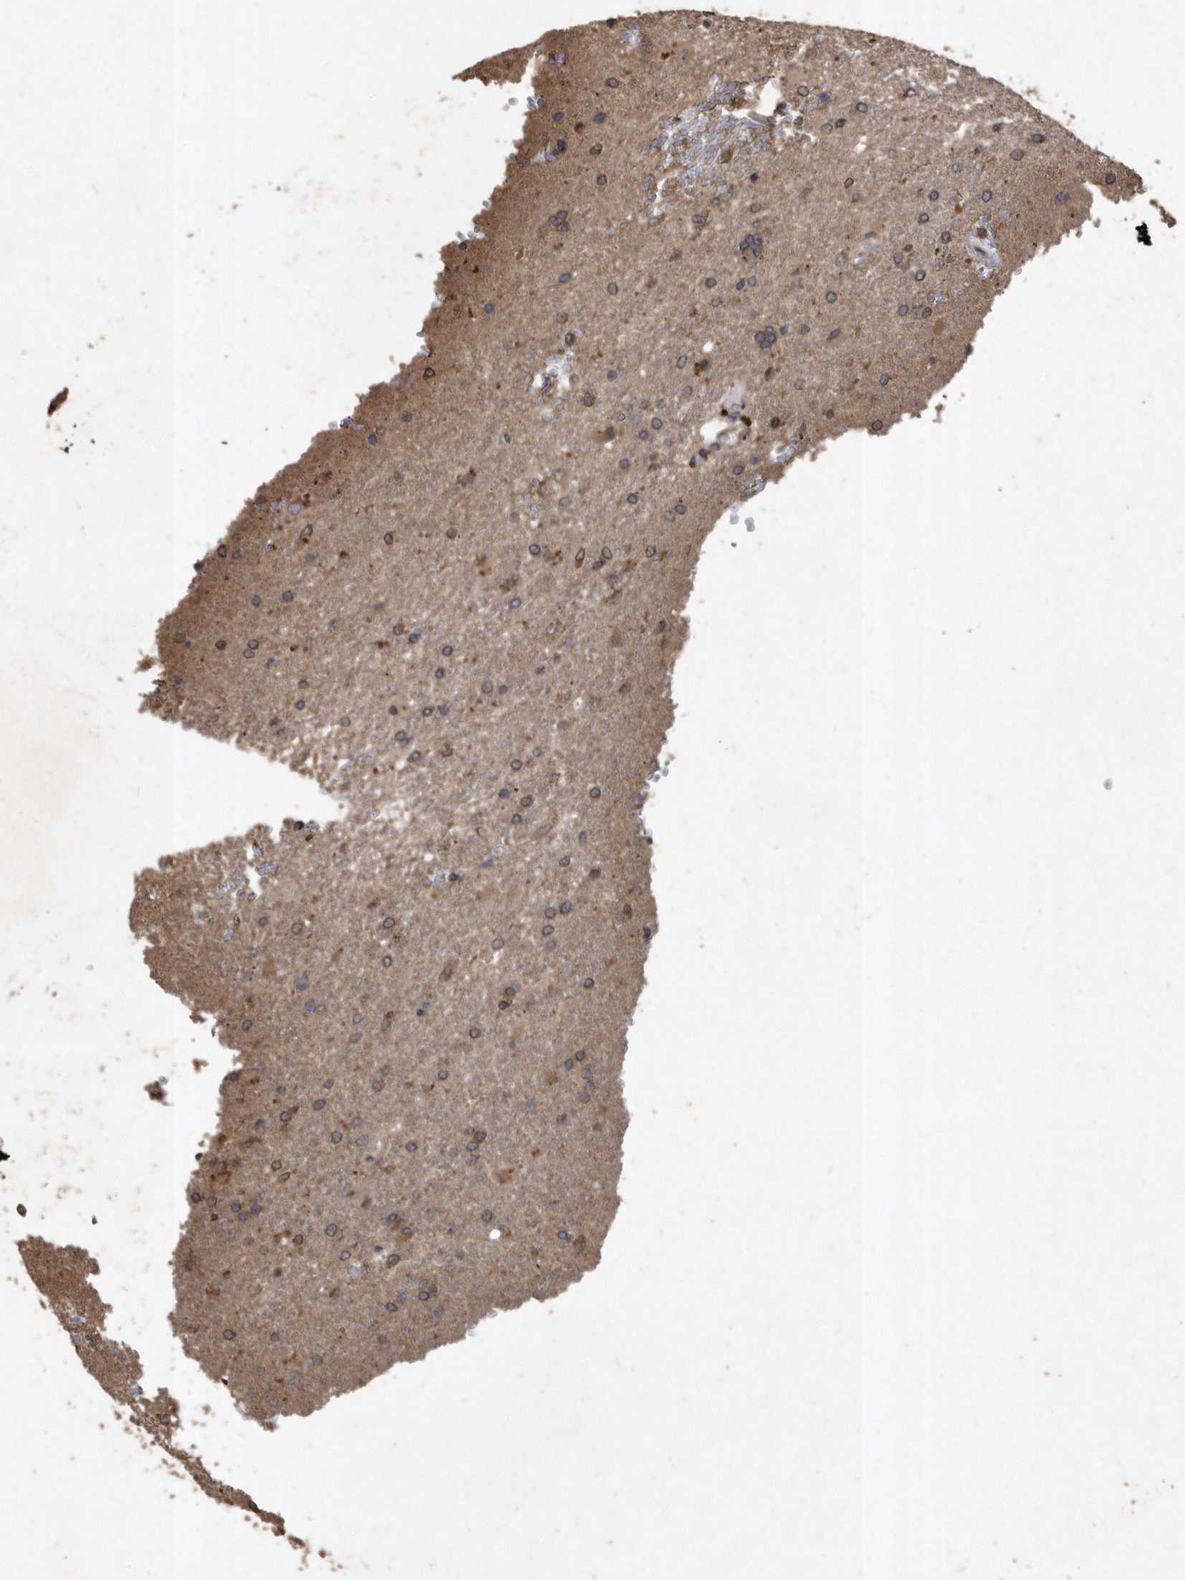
{"staining": {"intensity": "moderate", "quantity": "25%-75%", "location": "cytoplasmic/membranous"}, "tissue": "glioma", "cell_type": "Tumor cells", "image_type": "cancer", "snomed": [{"axis": "morphology", "description": "Glioma, malignant, High grade"}, {"axis": "topography", "description": "Brain"}], "caption": "Protein expression analysis of high-grade glioma (malignant) shows moderate cytoplasmic/membranous staining in approximately 25%-75% of tumor cells. The staining was performed using DAB (3,3'-diaminobenzidine), with brown indicating positive protein expression. Nuclei are stained blue with hematoxylin.", "gene": "NRBP1", "patient": {"sex": "male", "age": 71}}